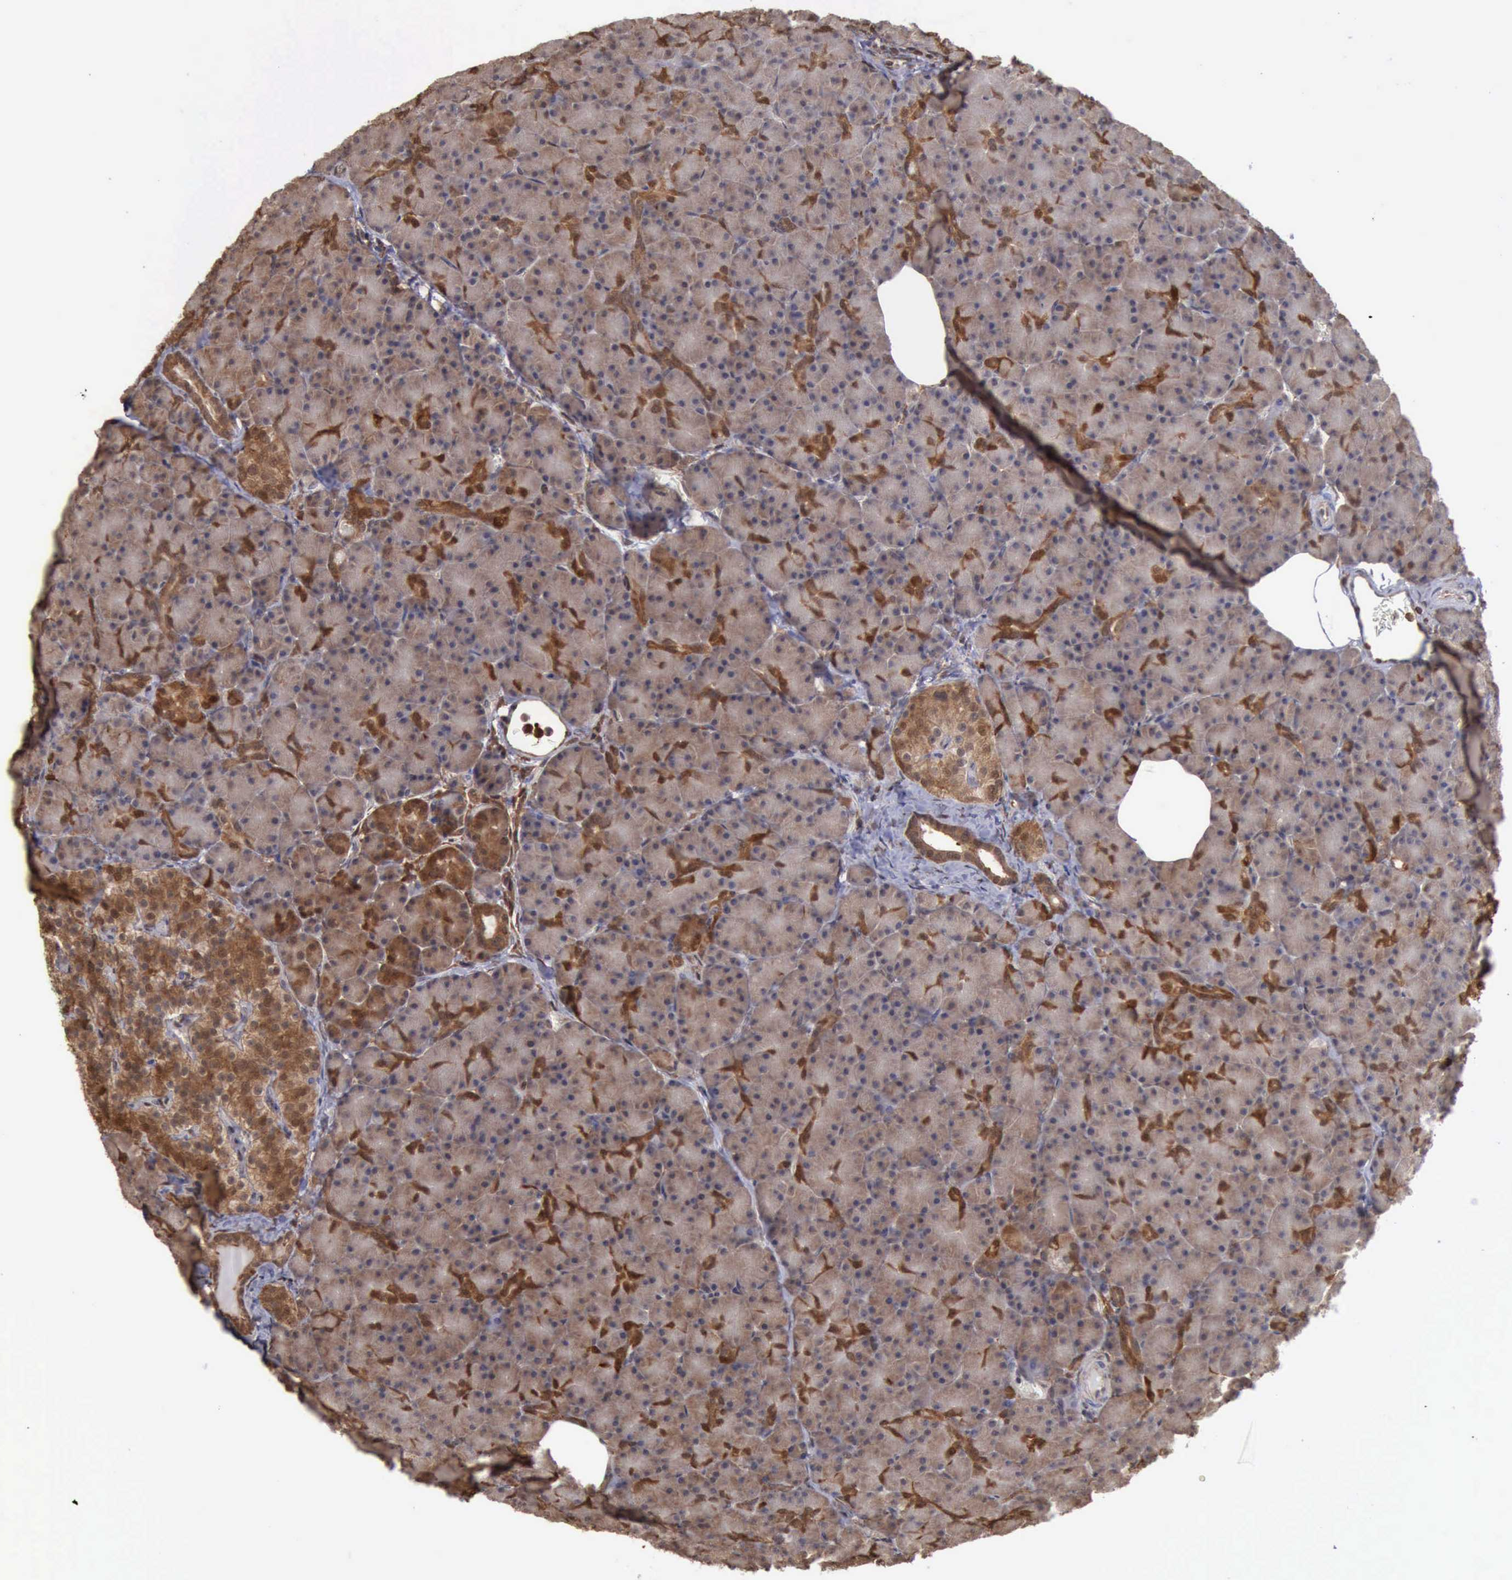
{"staining": {"intensity": "moderate", "quantity": "<25%", "location": "cytoplasmic/membranous"}, "tissue": "pancreas", "cell_type": "Exocrine glandular cells", "image_type": "normal", "snomed": [{"axis": "morphology", "description": "Normal tissue, NOS"}, {"axis": "topography", "description": "Pancreas"}], "caption": "A brown stain highlights moderate cytoplasmic/membranous positivity of a protein in exocrine glandular cells of normal pancreas.", "gene": "STAT1", "patient": {"sex": "female", "age": 43}}